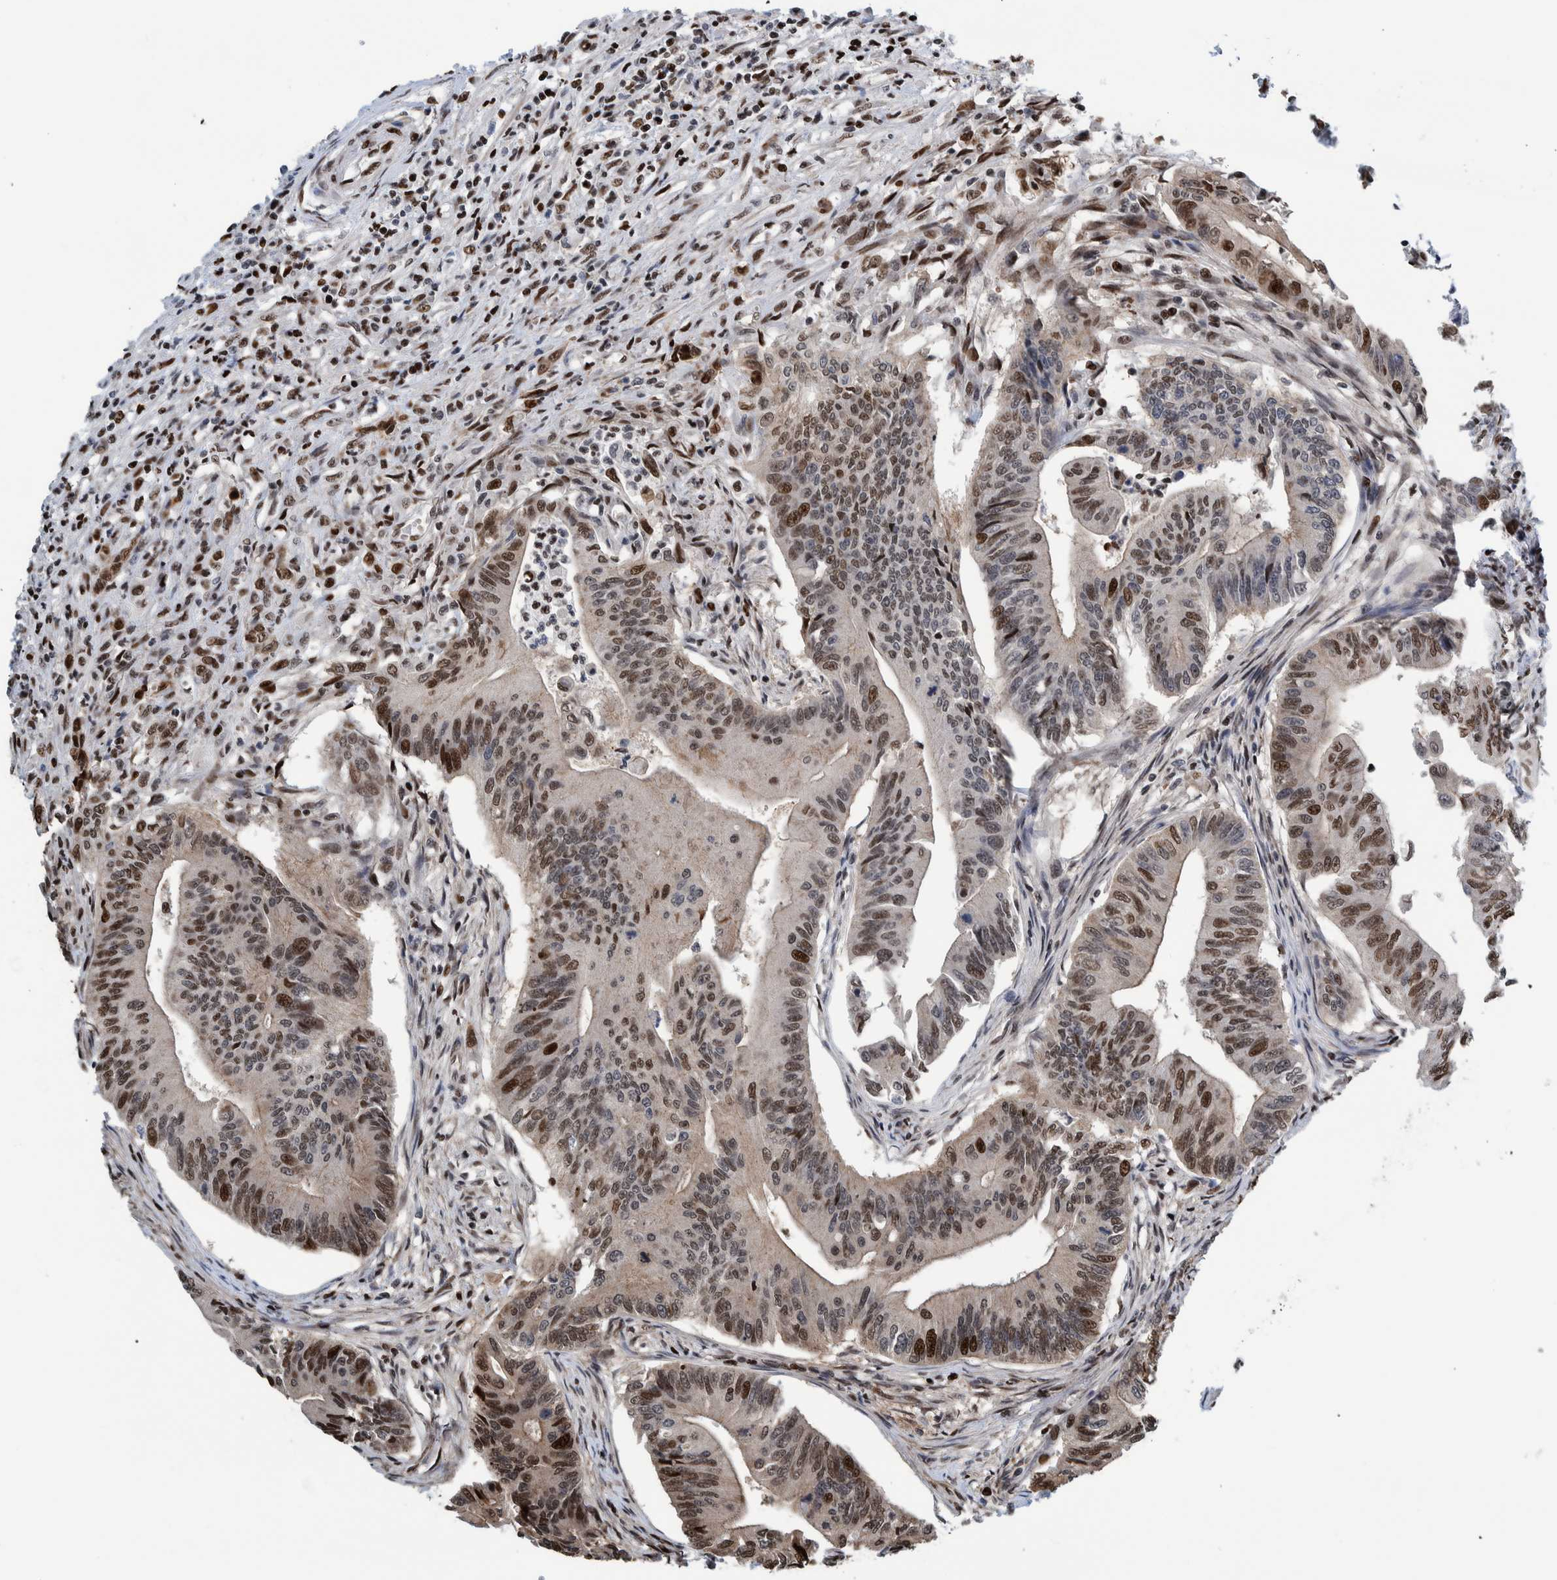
{"staining": {"intensity": "strong", "quantity": "25%-75%", "location": "nuclear"}, "tissue": "colorectal cancer", "cell_type": "Tumor cells", "image_type": "cancer", "snomed": [{"axis": "morphology", "description": "Adenoma, NOS"}, {"axis": "morphology", "description": "Adenocarcinoma, NOS"}, {"axis": "topography", "description": "Colon"}], "caption": "Strong nuclear staining is present in approximately 25%-75% of tumor cells in adenoma (colorectal).", "gene": "HEATR9", "patient": {"sex": "male", "age": 79}}